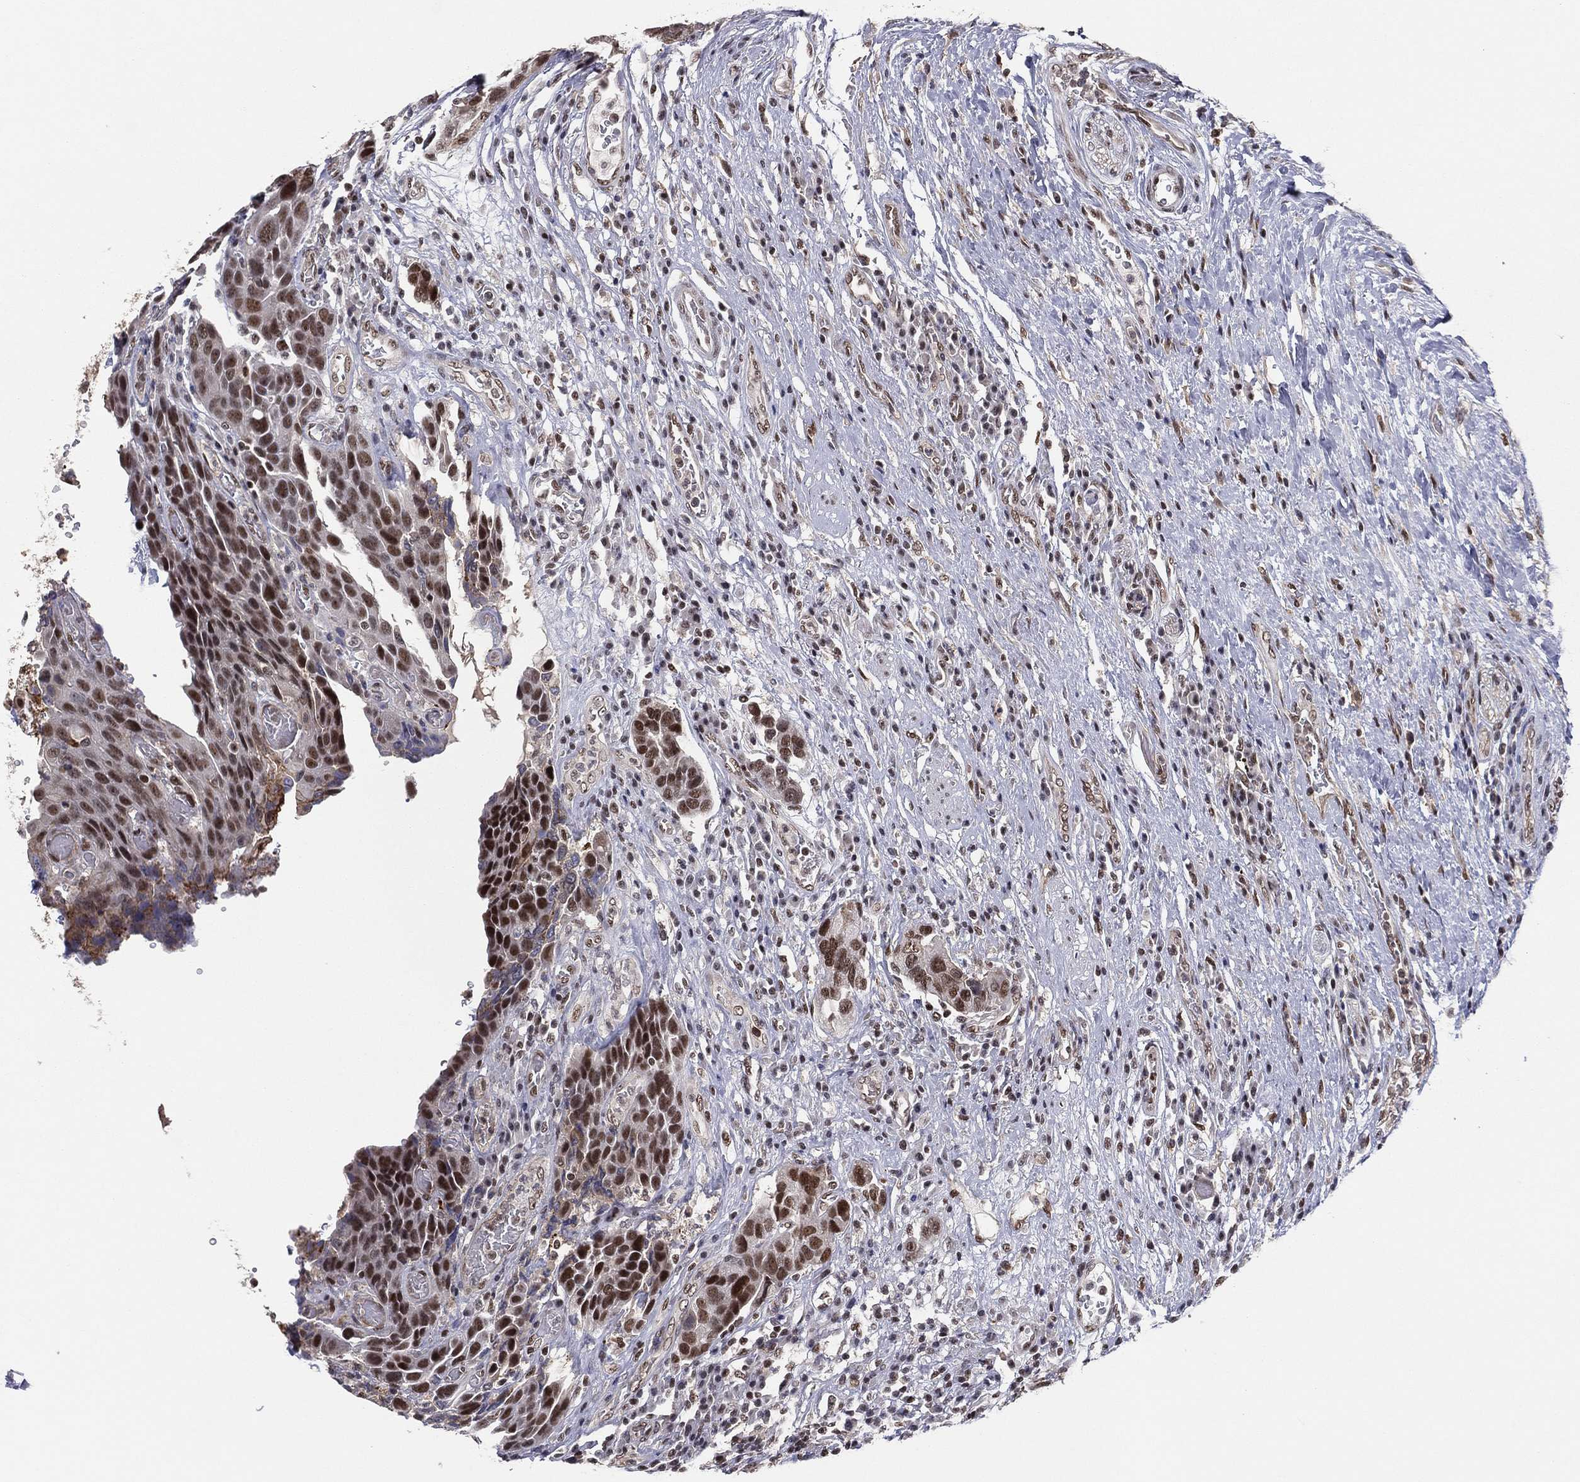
{"staining": {"intensity": "strong", "quantity": "25%-75%", "location": "nuclear"}, "tissue": "urothelial cancer", "cell_type": "Tumor cells", "image_type": "cancer", "snomed": [{"axis": "morphology", "description": "Urothelial carcinoma, High grade"}, {"axis": "topography", "description": "Urinary bladder"}], "caption": "Human high-grade urothelial carcinoma stained with a protein marker exhibits strong staining in tumor cells.", "gene": "GPALPP1", "patient": {"sex": "female", "age": 70}}